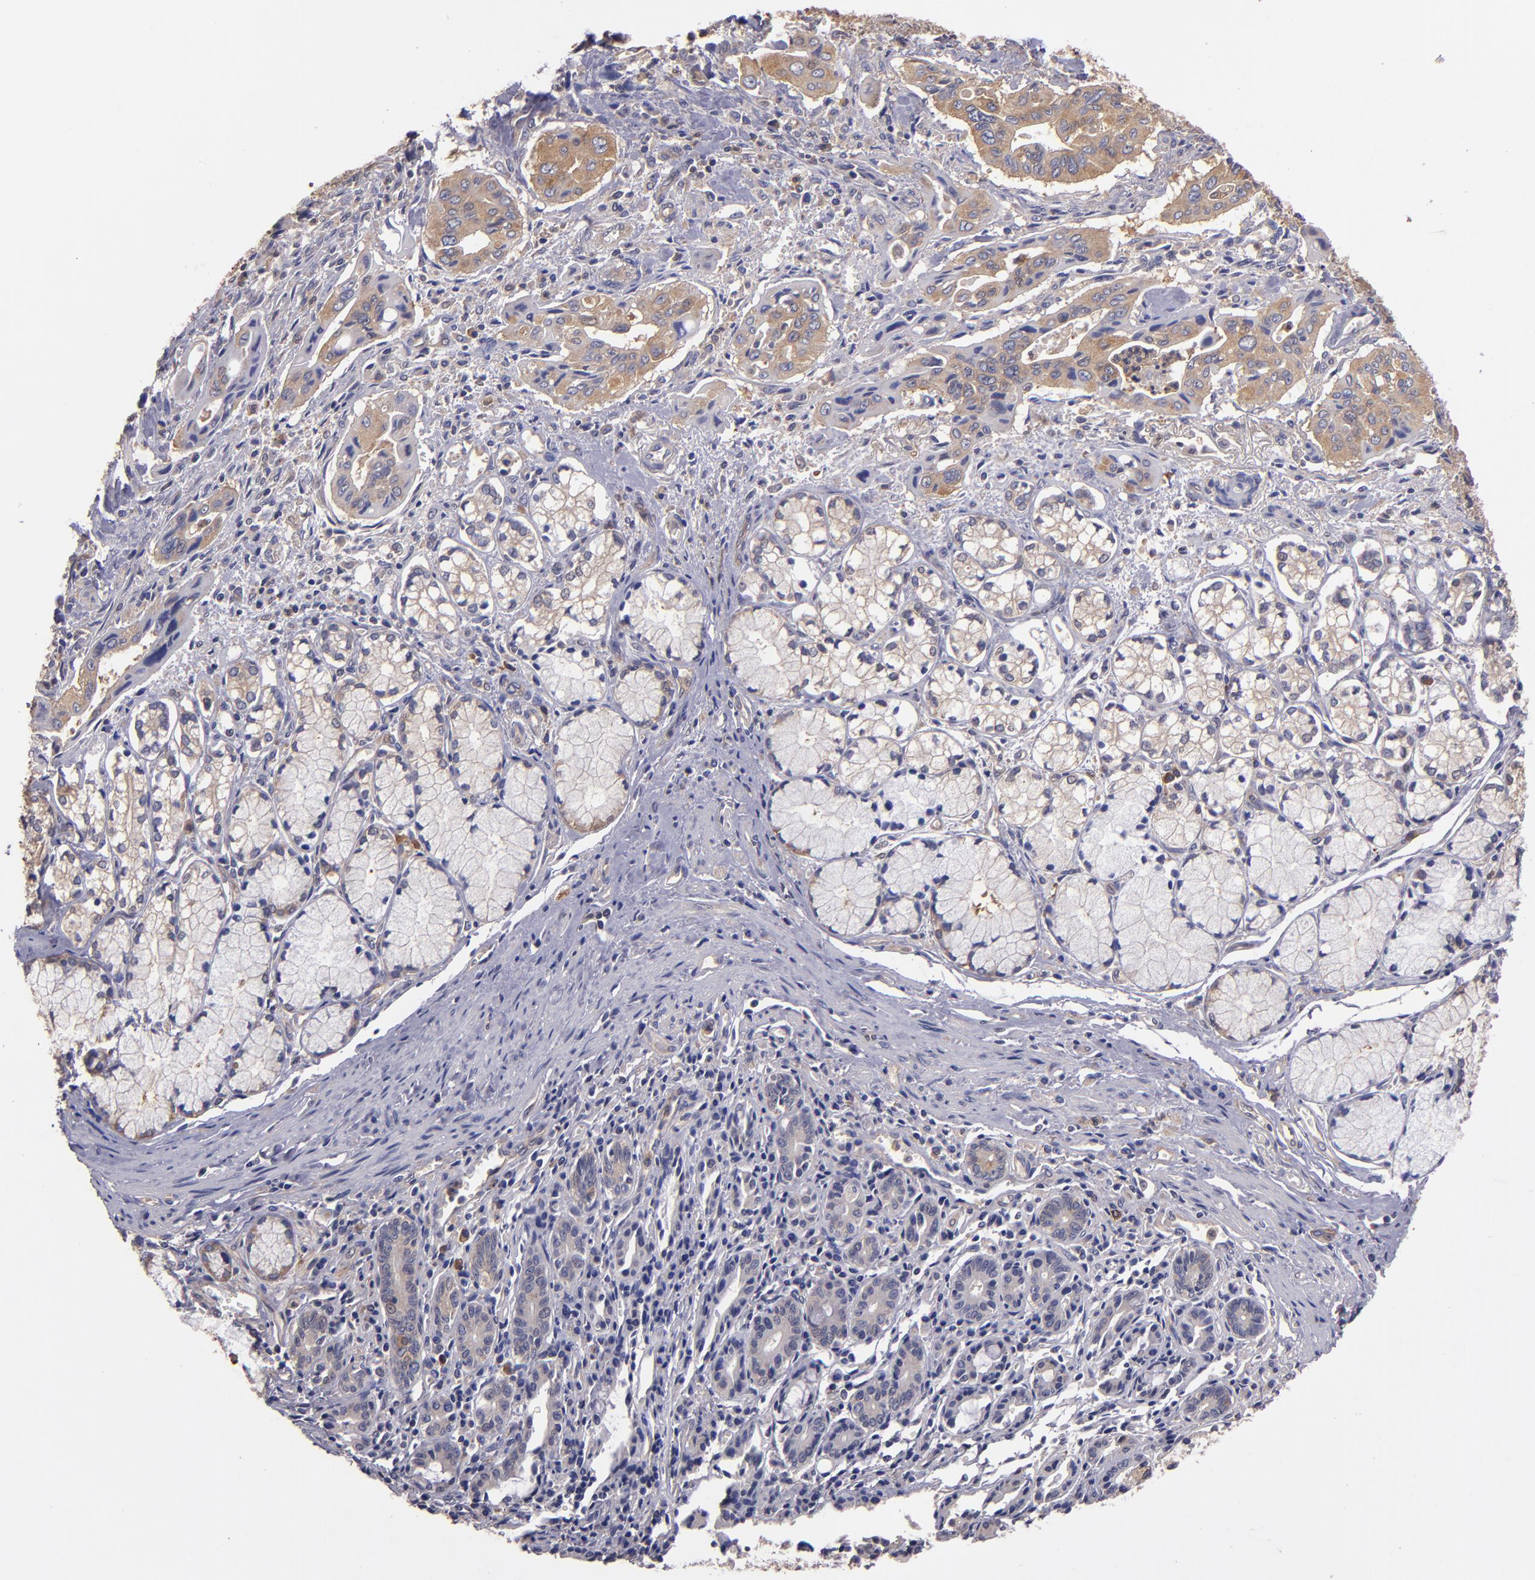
{"staining": {"intensity": "weak", "quantity": ">75%", "location": "cytoplasmic/membranous"}, "tissue": "pancreatic cancer", "cell_type": "Tumor cells", "image_type": "cancer", "snomed": [{"axis": "morphology", "description": "Adenocarcinoma, NOS"}, {"axis": "topography", "description": "Pancreas"}], "caption": "Immunohistochemical staining of adenocarcinoma (pancreatic) reveals weak cytoplasmic/membranous protein positivity in about >75% of tumor cells.", "gene": "CARS1", "patient": {"sex": "male", "age": 77}}